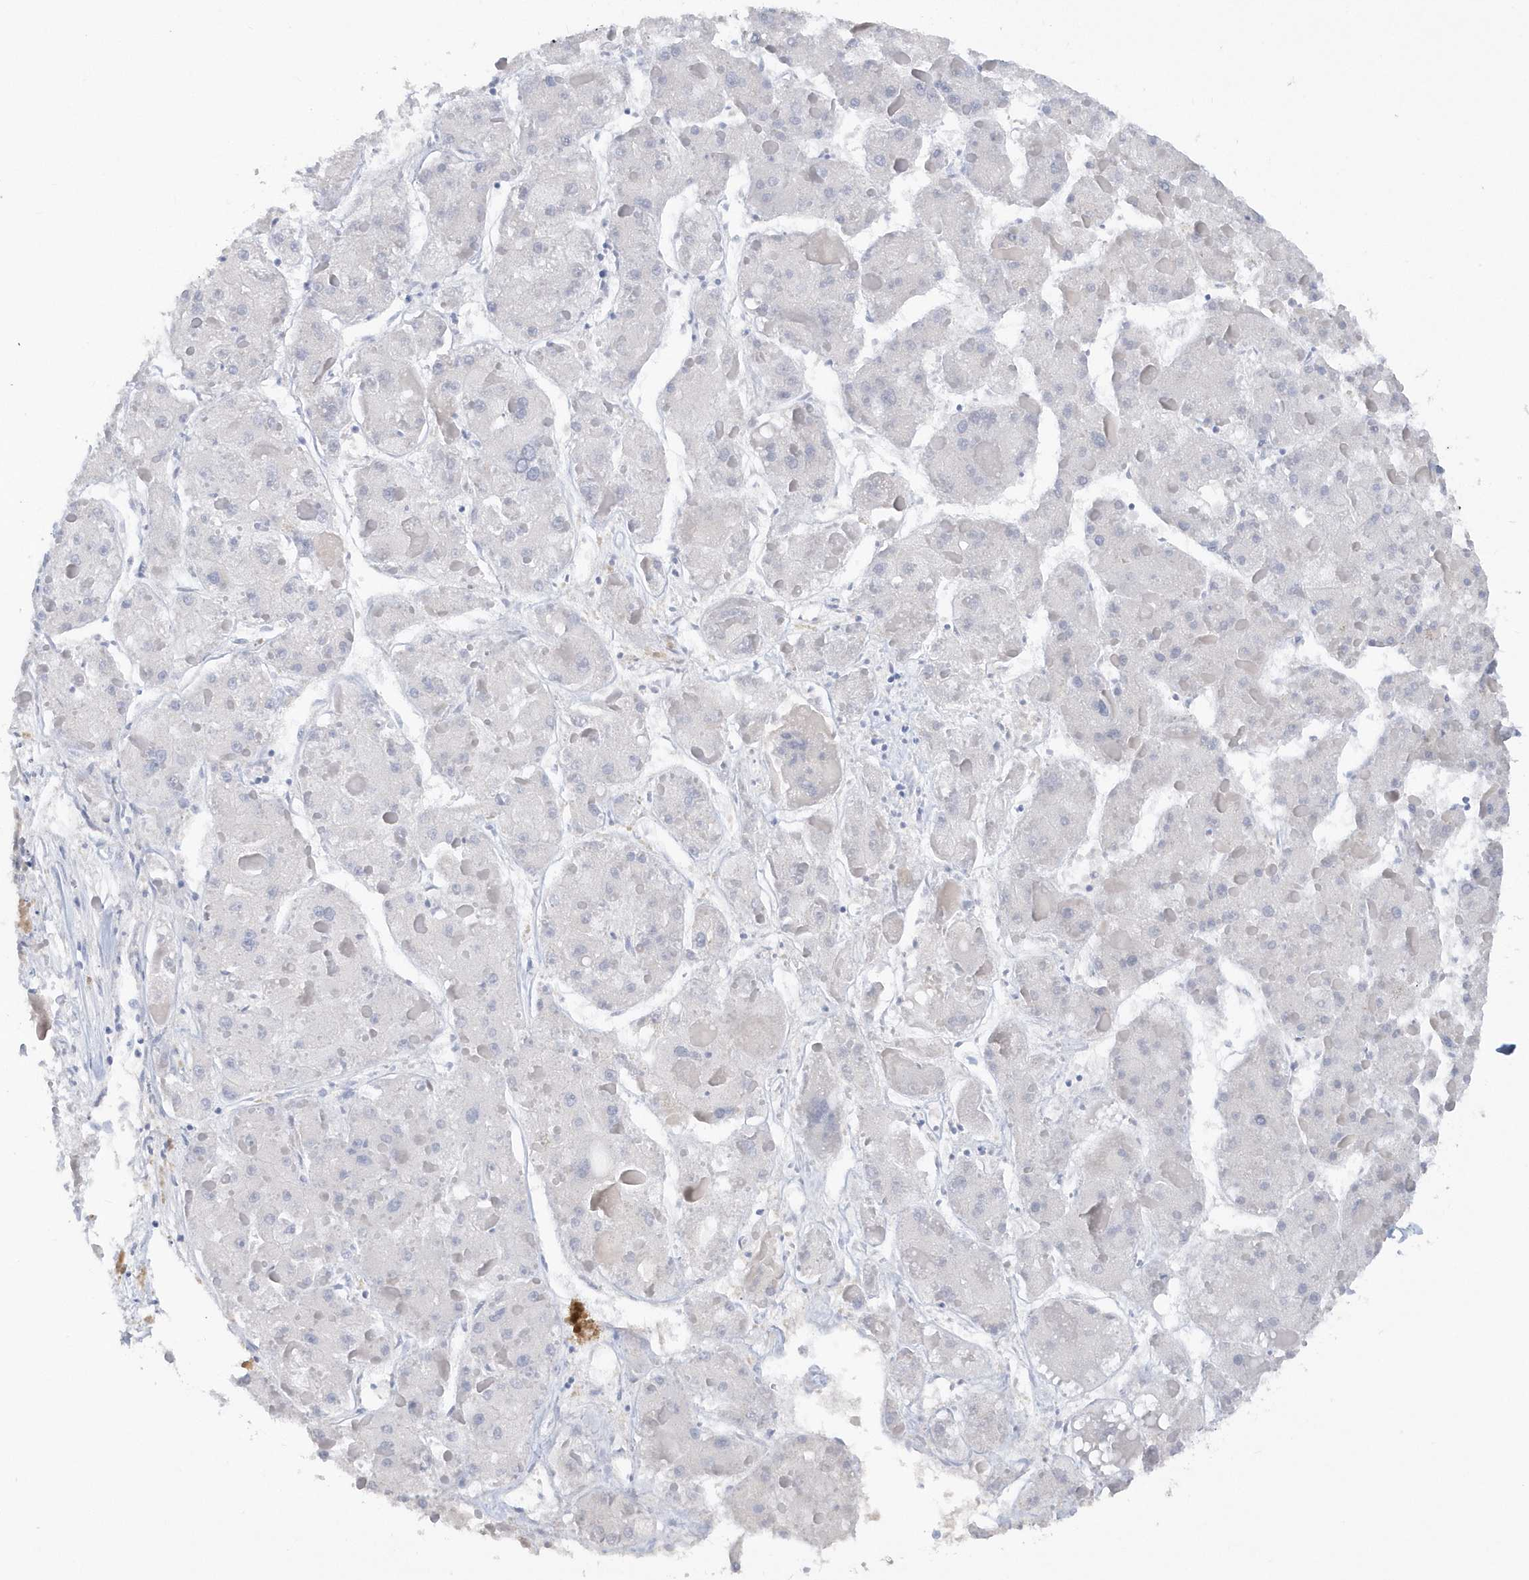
{"staining": {"intensity": "negative", "quantity": "none", "location": "none"}, "tissue": "liver cancer", "cell_type": "Tumor cells", "image_type": "cancer", "snomed": [{"axis": "morphology", "description": "Carcinoma, Hepatocellular, NOS"}, {"axis": "topography", "description": "Liver"}], "caption": "DAB (3,3'-diaminobenzidine) immunohistochemical staining of hepatocellular carcinoma (liver) demonstrates no significant staining in tumor cells.", "gene": "RPE", "patient": {"sex": "female", "age": 73}}